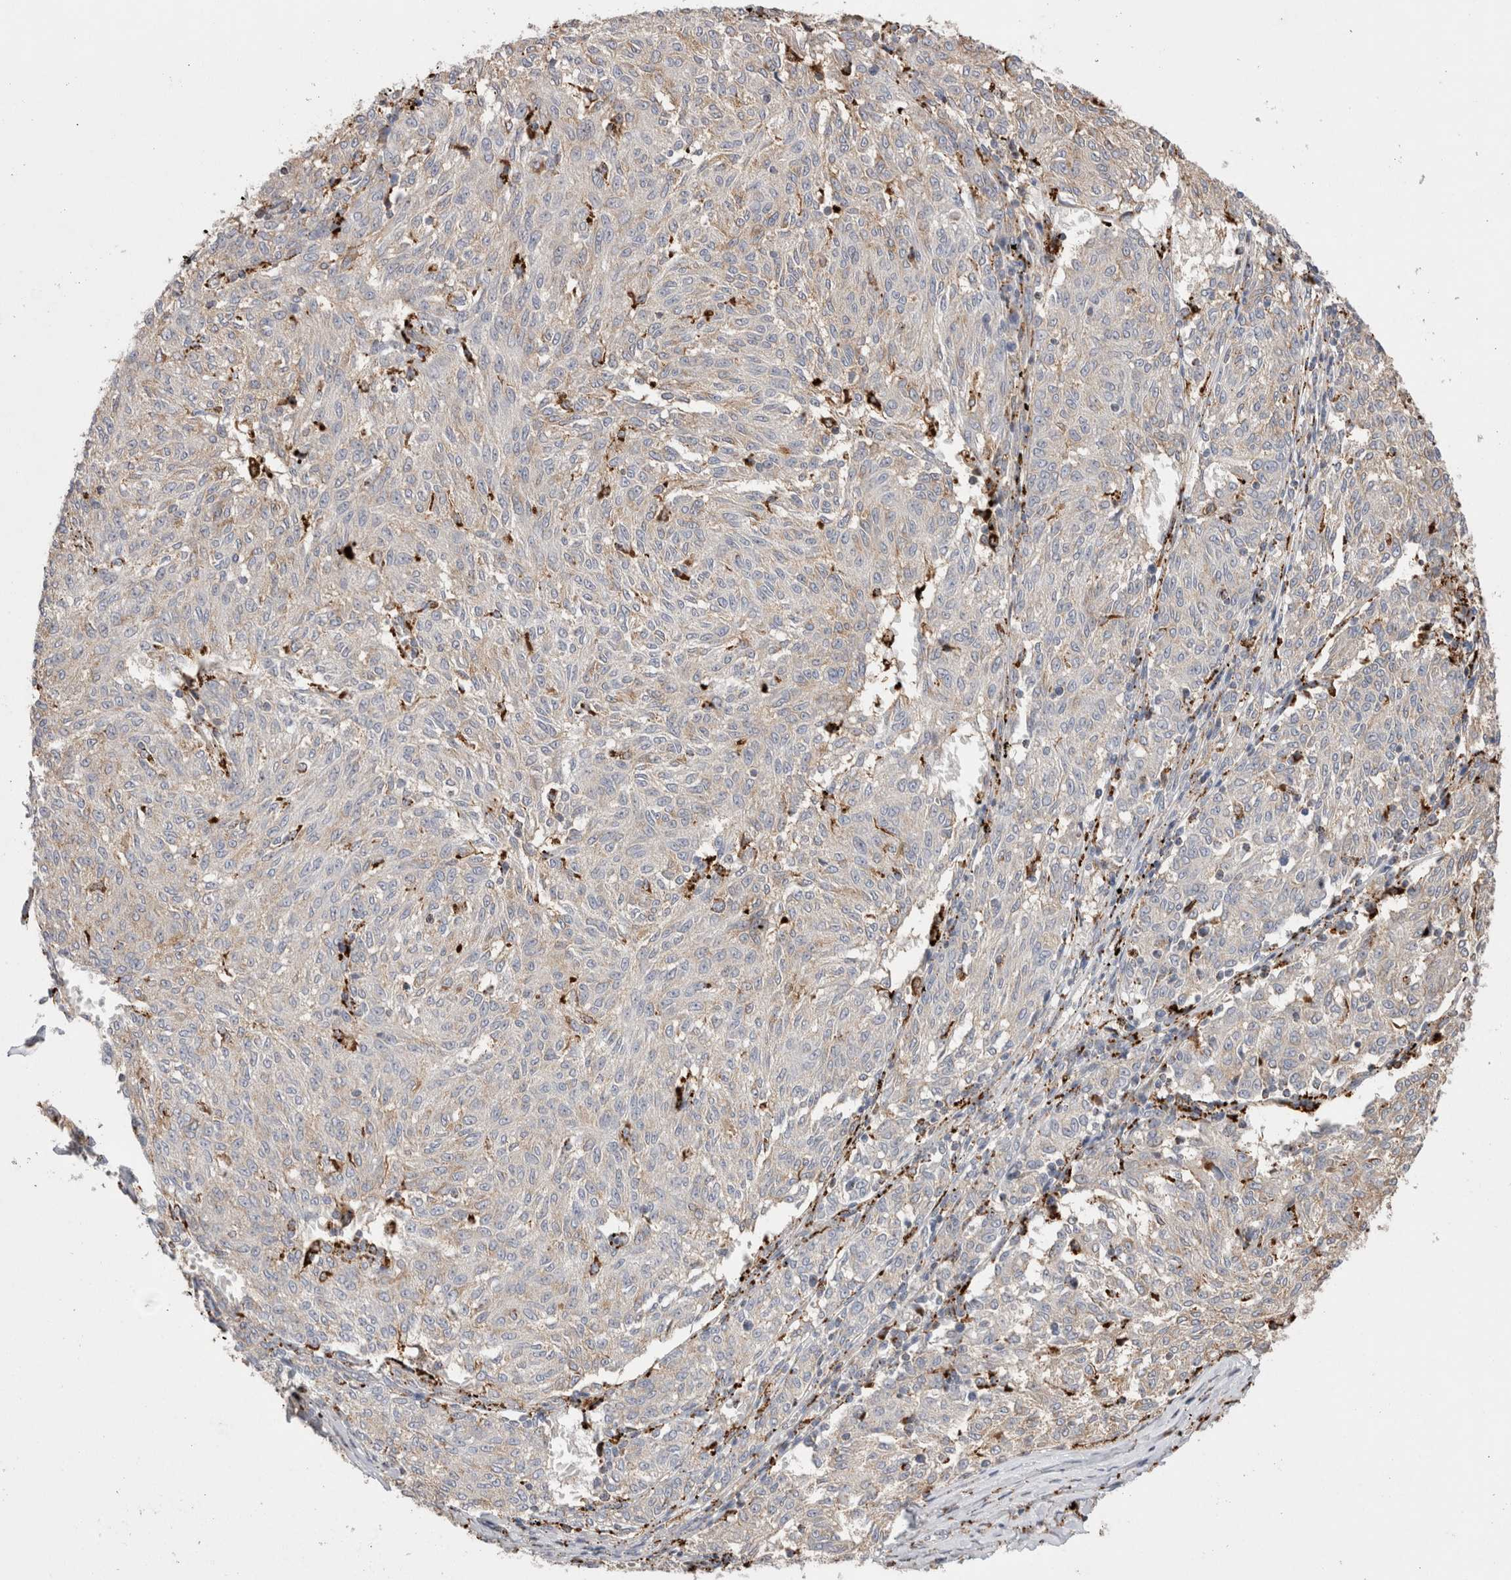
{"staining": {"intensity": "weak", "quantity": "25%-75%", "location": "cytoplasmic/membranous"}, "tissue": "melanoma", "cell_type": "Tumor cells", "image_type": "cancer", "snomed": [{"axis": "morphology", "description": "Malignant melanoma, NOS"}, {"axis": "topography", "description": "Skin"}], "caption": "Immunohistochemistry (IHC) photomicrograph of neoplastic tissue: melanoma stained using immunohistochemistry (IHC) reveals low levels of weak protein expression localized specifically in the cytoplasmic/membranous of tumor cells, appearing as a cytoplasmic/membranous brown color.", "gene": "CTSA", "patient": {"sex": "female", "age": 72}}